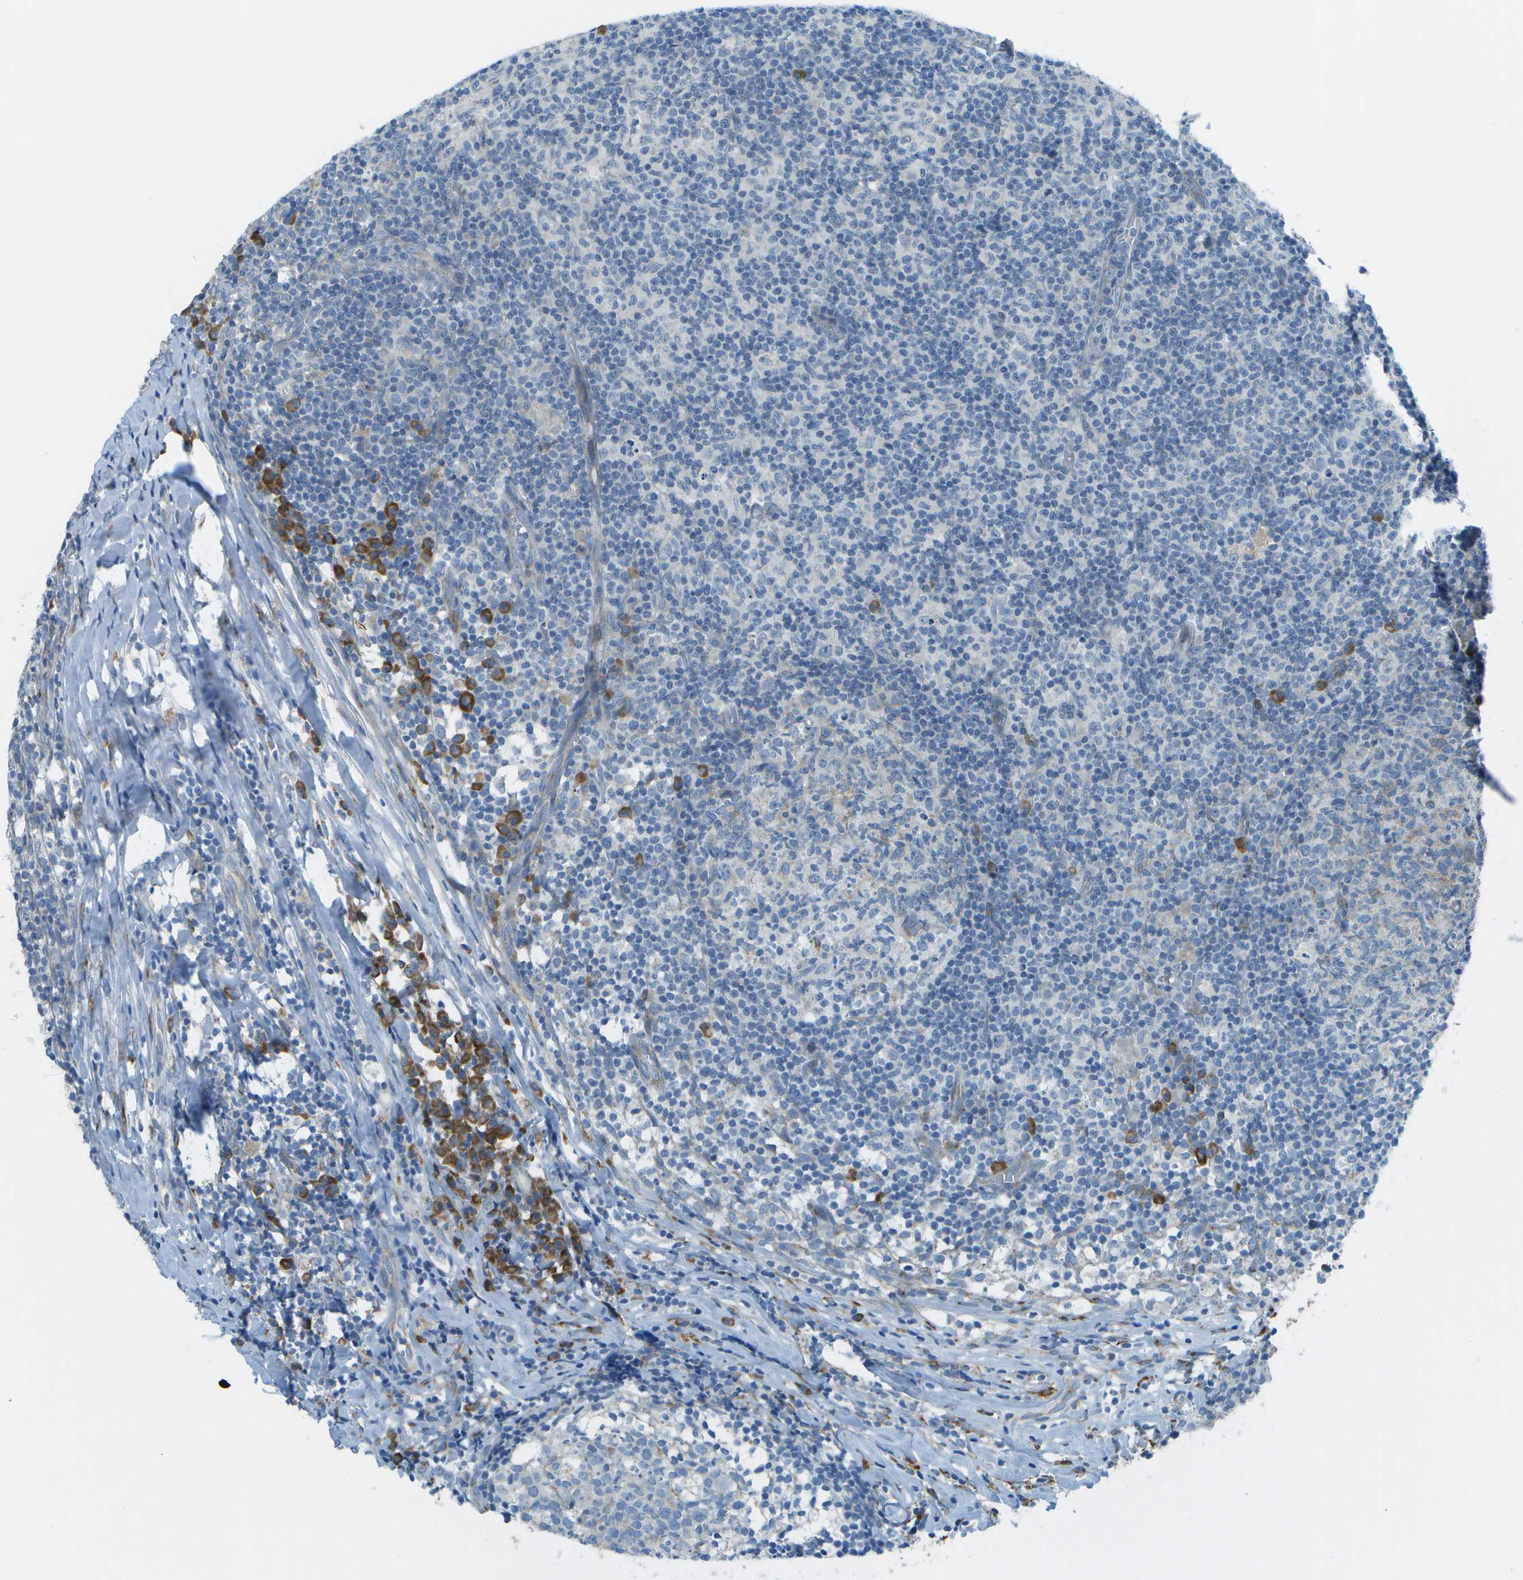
{"staining": {"intensity": "negative", "quantity": "none", "location": "none"}, "tissue": "lymph node", "cell_type": "Germinal center cells", "image_type": "normal", "snomed": [{"axis": "morphology", "description": "Normal tissue, NOS"}, {"axis": "morphology", "description": "Inflammation, NOS"}, {"axis": "topography", "description": "Lymph node"}], "caption": "A high-resolution histopathology image shows immunohistochemistry (IHC) staining of unremarkable lymph node, which shows no significant staining in germinal center cells. (IHC, brightfield microscopy, high magnification).", "gene": "KCTD3", "patient": {"sex": "male", "age": 55}}